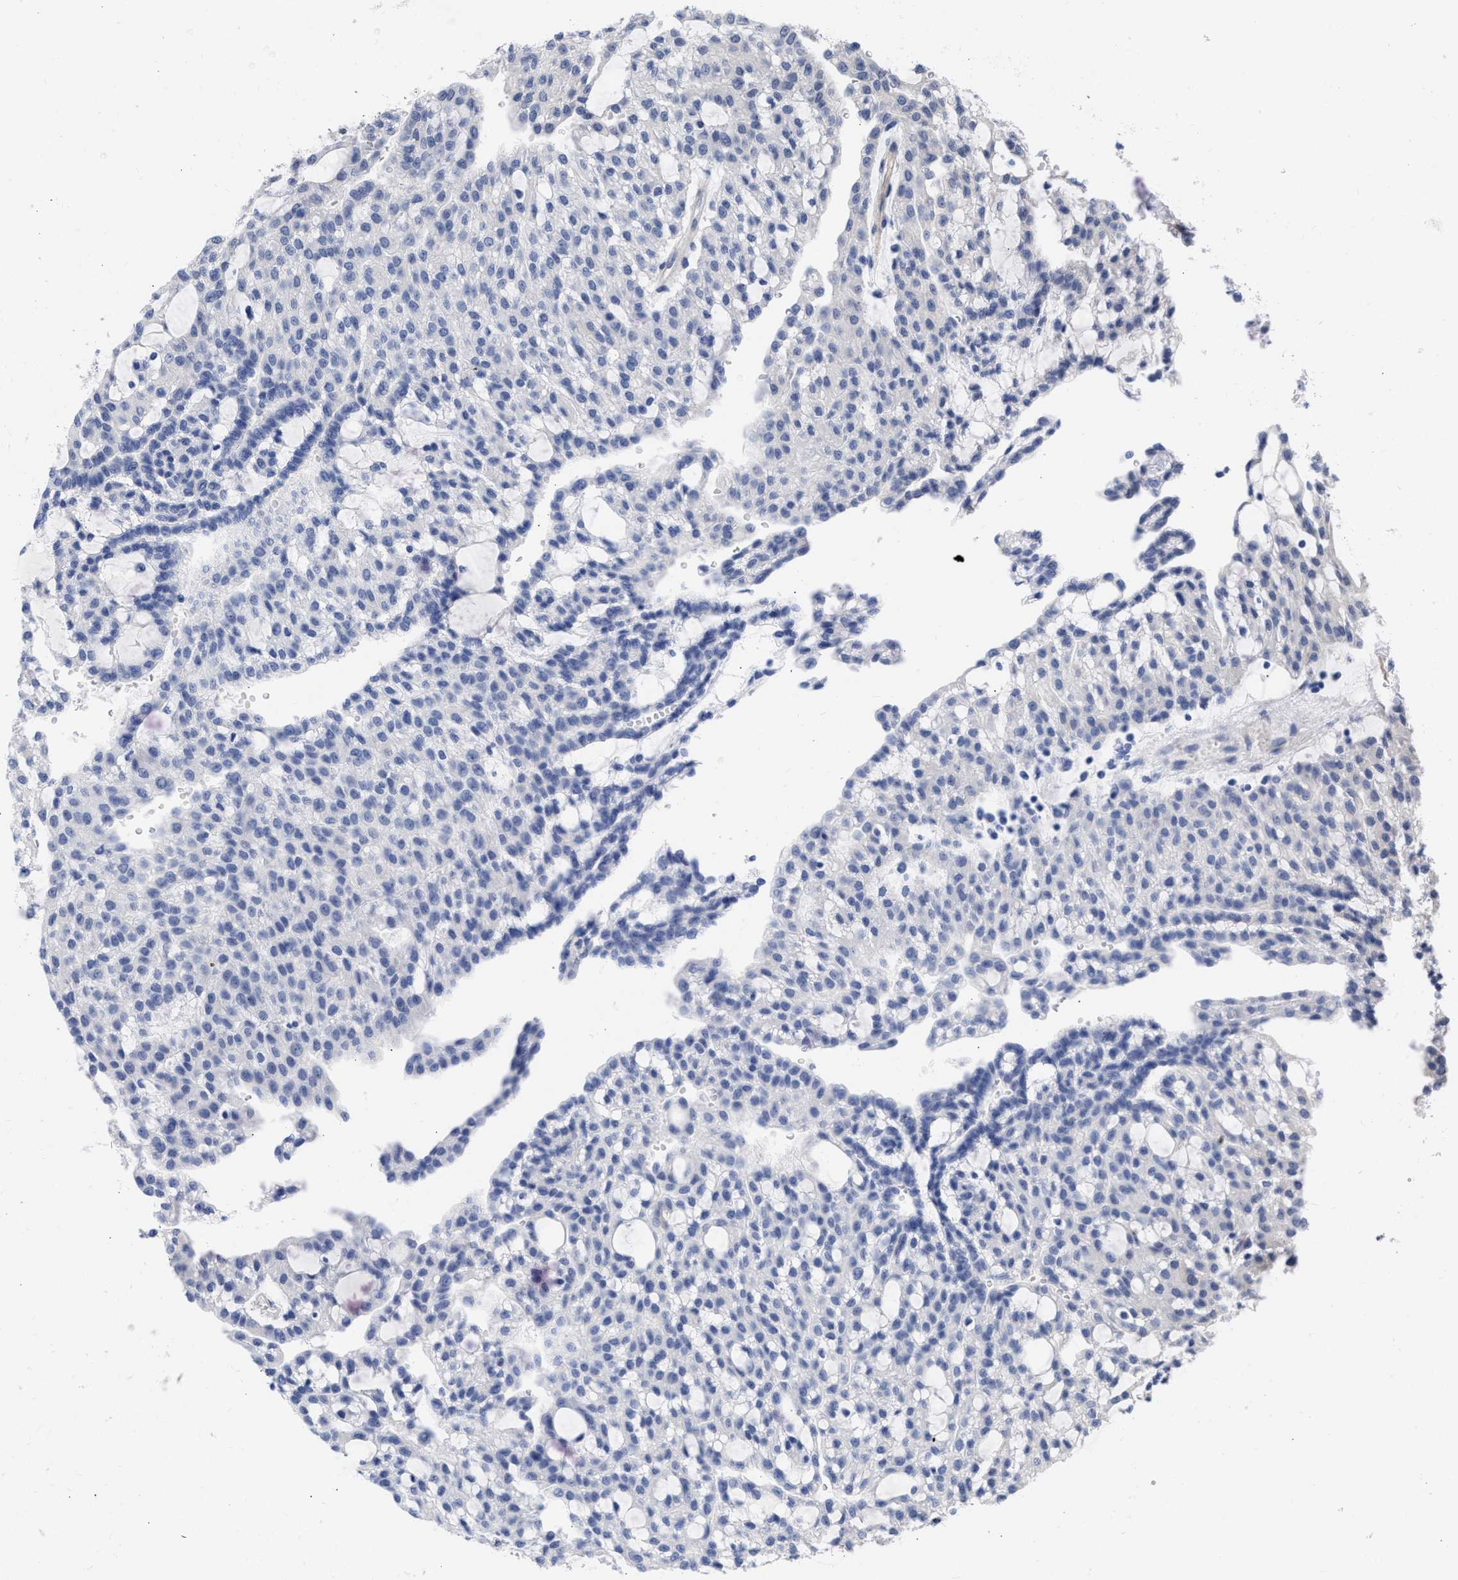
{"staining": {"intensity": "negative", "quantity": "none", "location": "none"}, "tissue": "renal cancer", "cell_type": "Tumor cells", "image_type": "cancer", "snomed": [{"axis": "morphology", "description": "Adenocarcinoma, NOS"}, {"axis": "topography", "description": "Kidney"}], "caption": "Immunohistochemical staining of renal adenocarcinoma displays no significant positivity in tumor cells.", "gene": "THRA", "patient": {"sex": "male", "age": 63}}